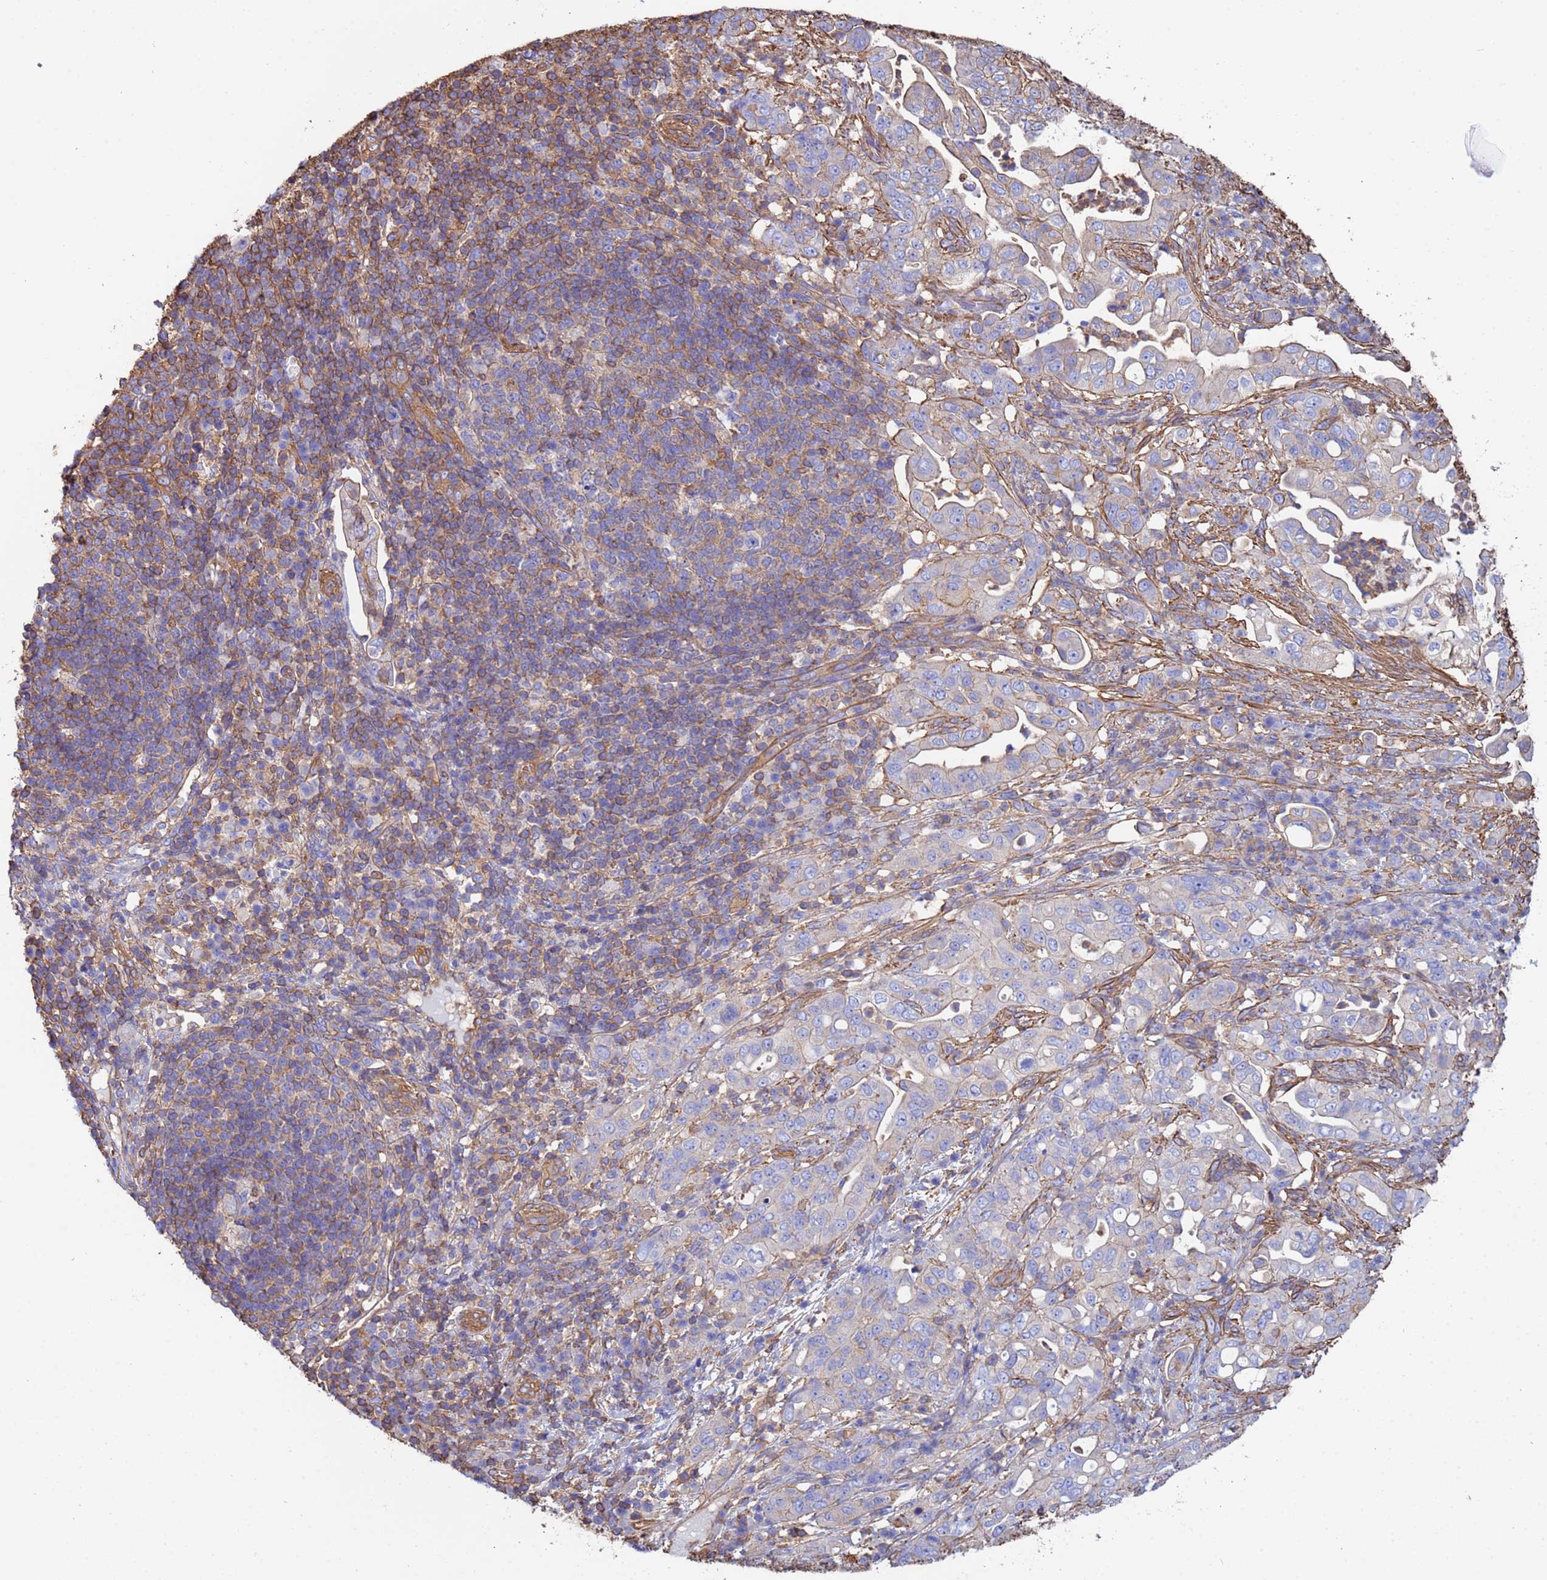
{"staining": {"intensity": "weak", "quantity": "<25%", "location": "cytoplasmic/membranous"}, "tissue": "pancreatic cancer", "cell_type": "Tumor cells", "image_type": "cancer", "snomed": [{"axis": "morphology", "description": "Normal tissue, NOS"}, {"axis": "morphology", "description": "Adenocarcinoma, NOS"}, {"axis": "topography", "description": "Lymph node"}, {"axis": "topography", "description": "Pancreas"}], "caption": "Immunohistochemical staining of human pancreatic adenocarcinoma demonstrates no significant positivity in tumor cells. Brightfield microscopy of IHC stained with DAB (3,3'-diaminobenzidine) (brown) and hematoxylin (blue), captured at high magnification.", "gene": "MYL12A", "patient": {"sex": "female", "age": 67}}